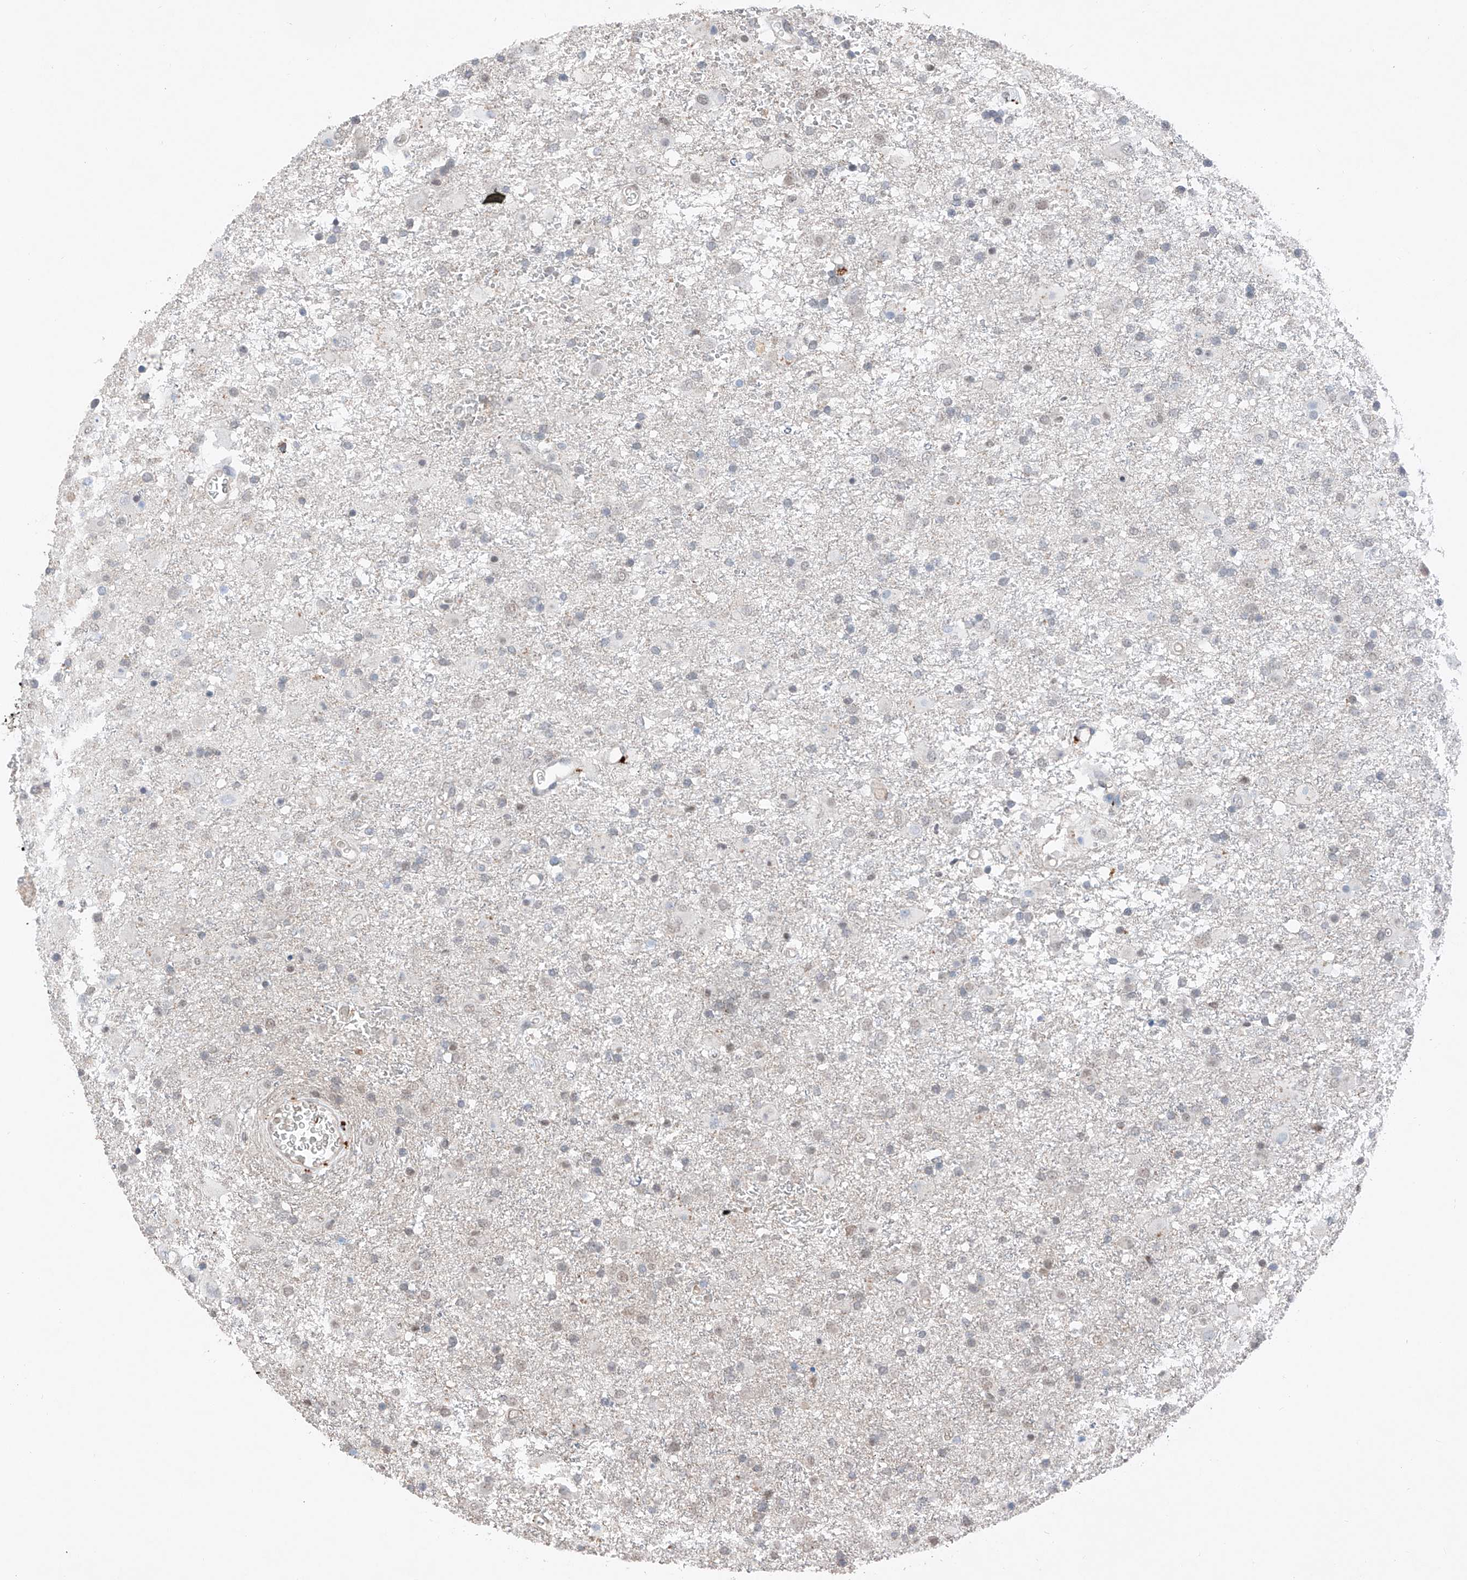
{"staining": {"intensity": "negative", "quantity": "none", "location": "none"}, "tissue": "glioma", "cell_type": "Tumor cells", "image_type": "cancer", "snomed": [{"axis": "morphology", "description": "Glioma, malignant, Low grade"}, {"axis": "topography", "description": "Brain"}], "caption": "Protein analysis of glioma displays no significant expression in tumor cells.", "gene": "TBX4", "patient": {"sex": "male", "age": 65}}